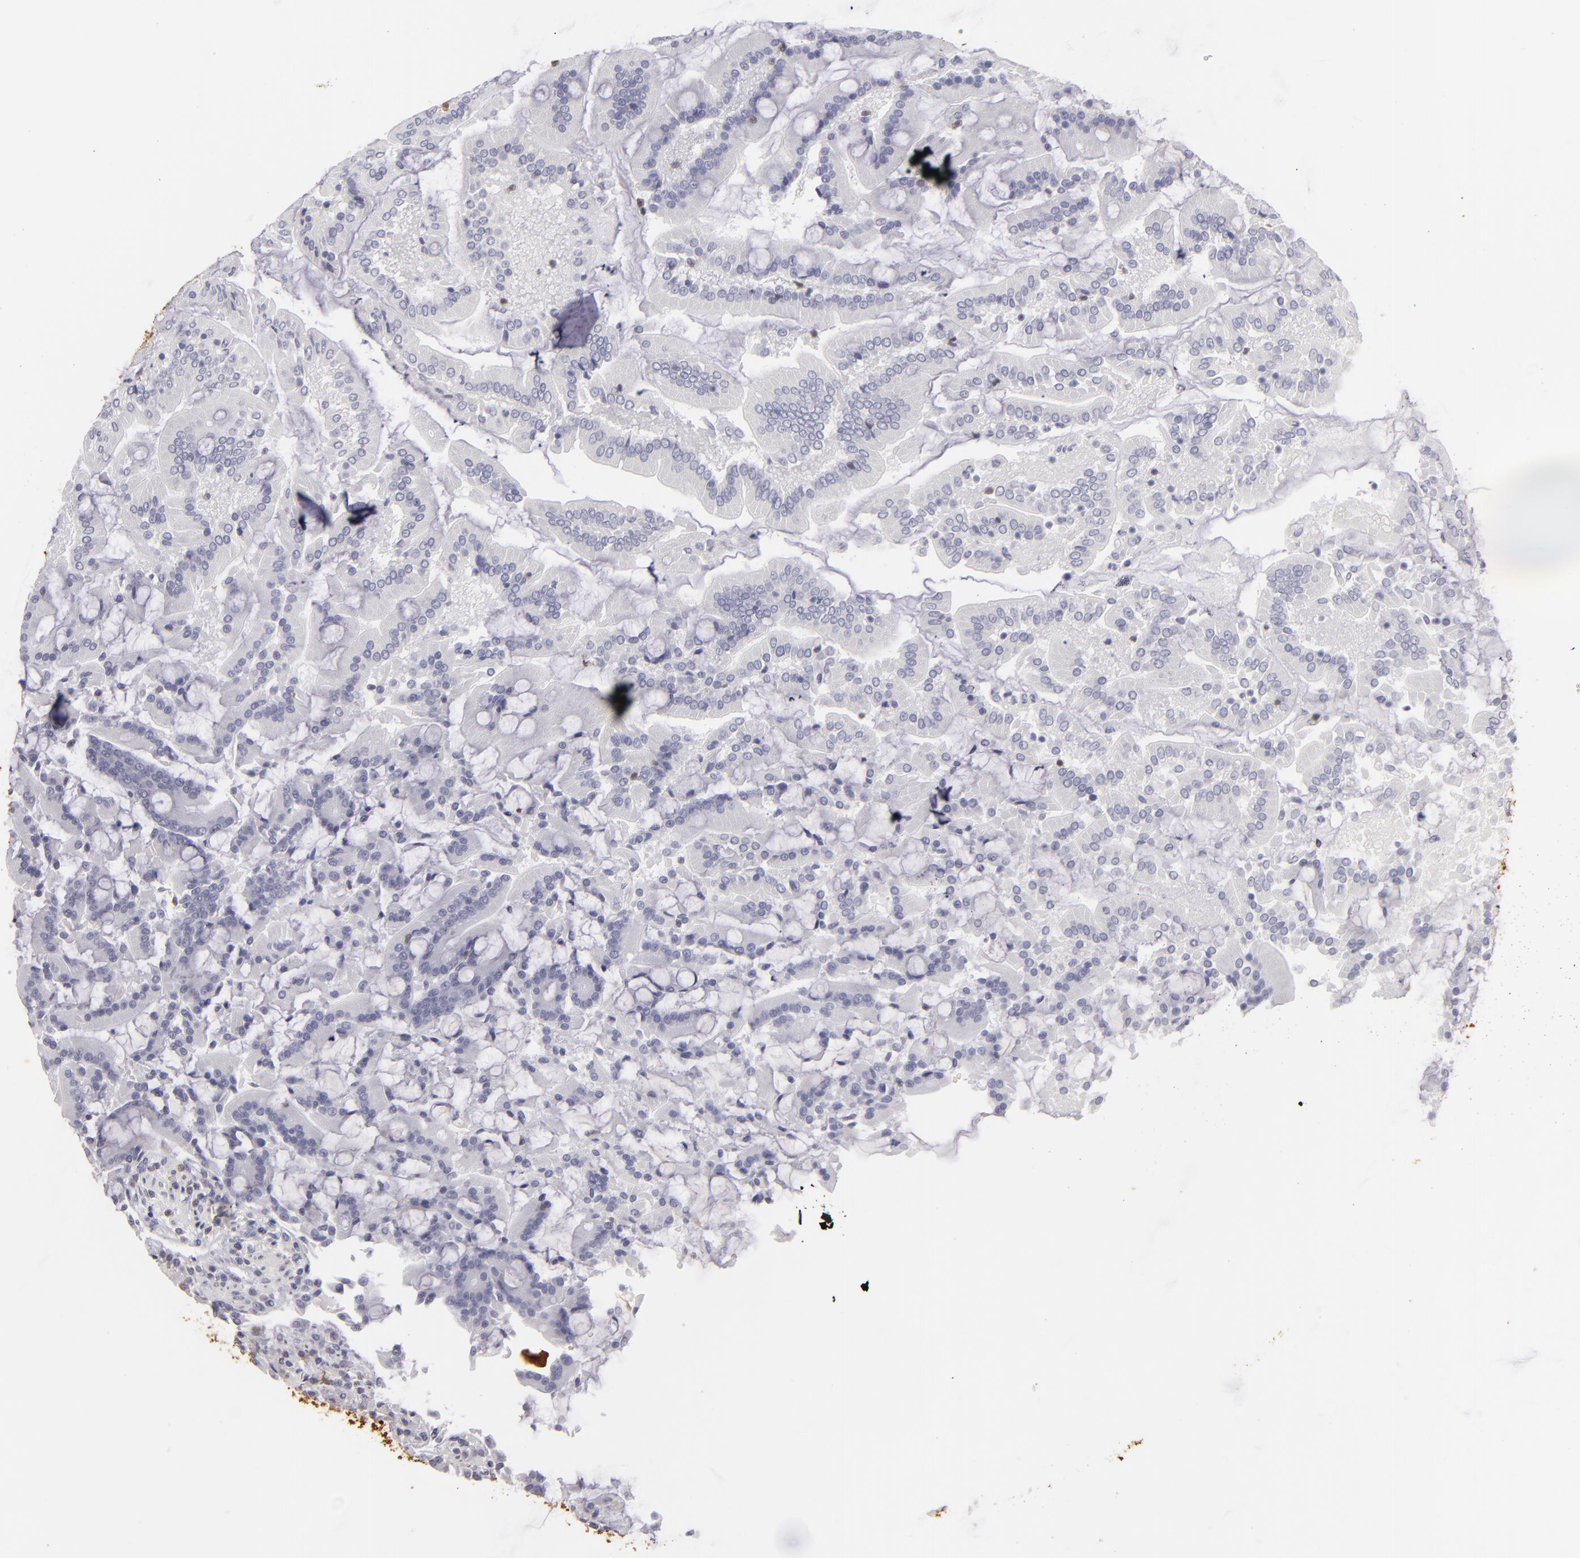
{"staining": {"intensity": "negative", "quantity": "none", "location": "none"}, "tissue": "duodenum", "cell_type": "Glandular cells", "image_type": "normal", "snomed": [{"axis": "morphology", "description": "Normal tissue, NOS"}, {"axis": "topography", "description": "Duodenum"}], "caption": "Immunohistochemistry micrograph of benign duodenum: human duodenum stained with DAB reveals no significant protein positivity in glandular cells.", "gene": "S100A2", "patient": {"sex": "female", "age": 64}}